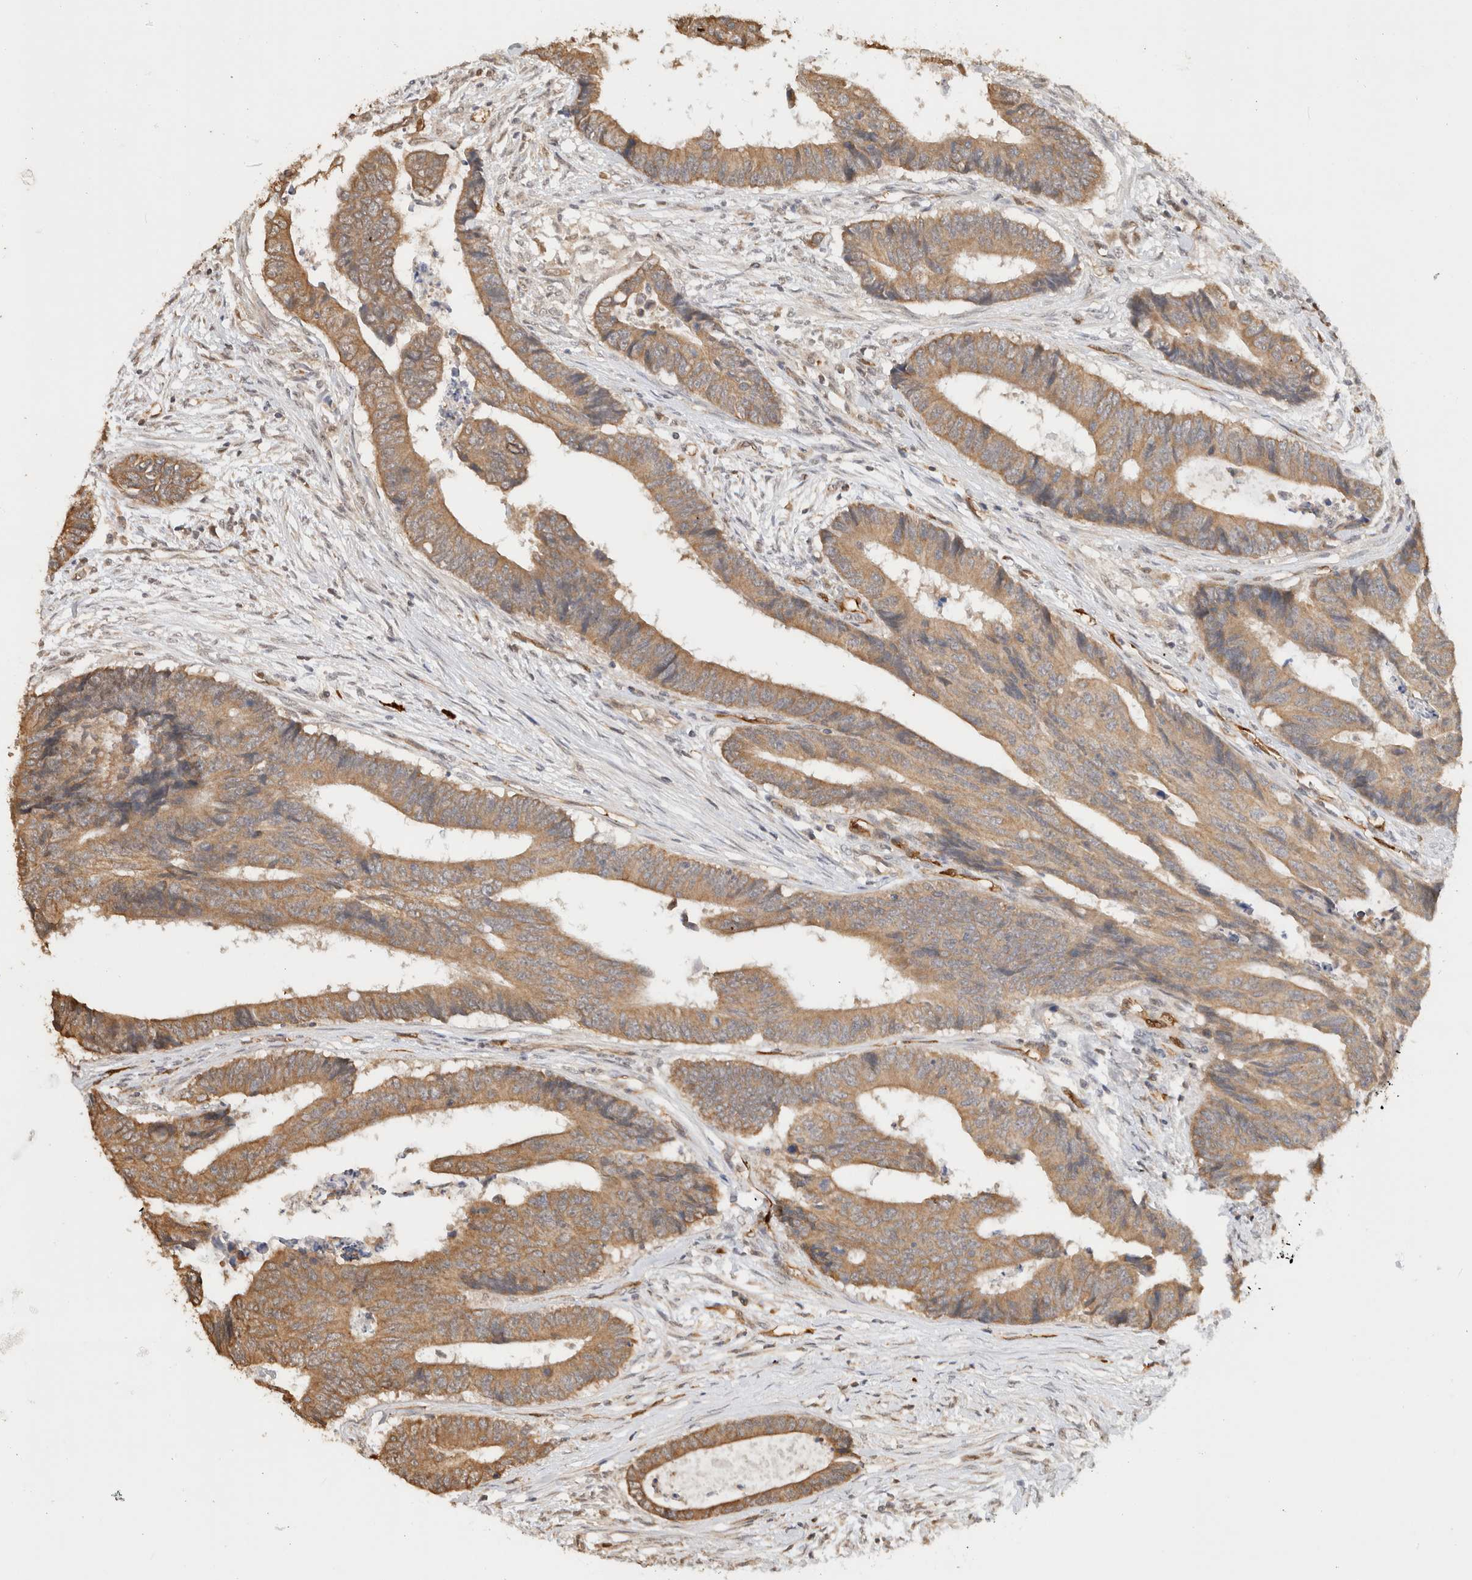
{"staining": {"intensity": "moderate", "quantity": ">75%", "location": "cytoplasmic/membranous"}, "tissue": "colorectal cancer", "cell_type": "Tumor cells", "image_type": "cancer", "snomed": [{"axis": "morphology", "description": "Adenocarcinoma, NOS"}, {"axis": "topography", "description": "Rectum"}], "caption": "A micrograph showing moderate cytoplasmic/membranous staining in approximately >75% of tumor cells in adenocarcinoma (colorectal), as visualized by brown immunohistochemical staining.", "gene": "CA13", "patient": {"sex": "male", "age": 84}}